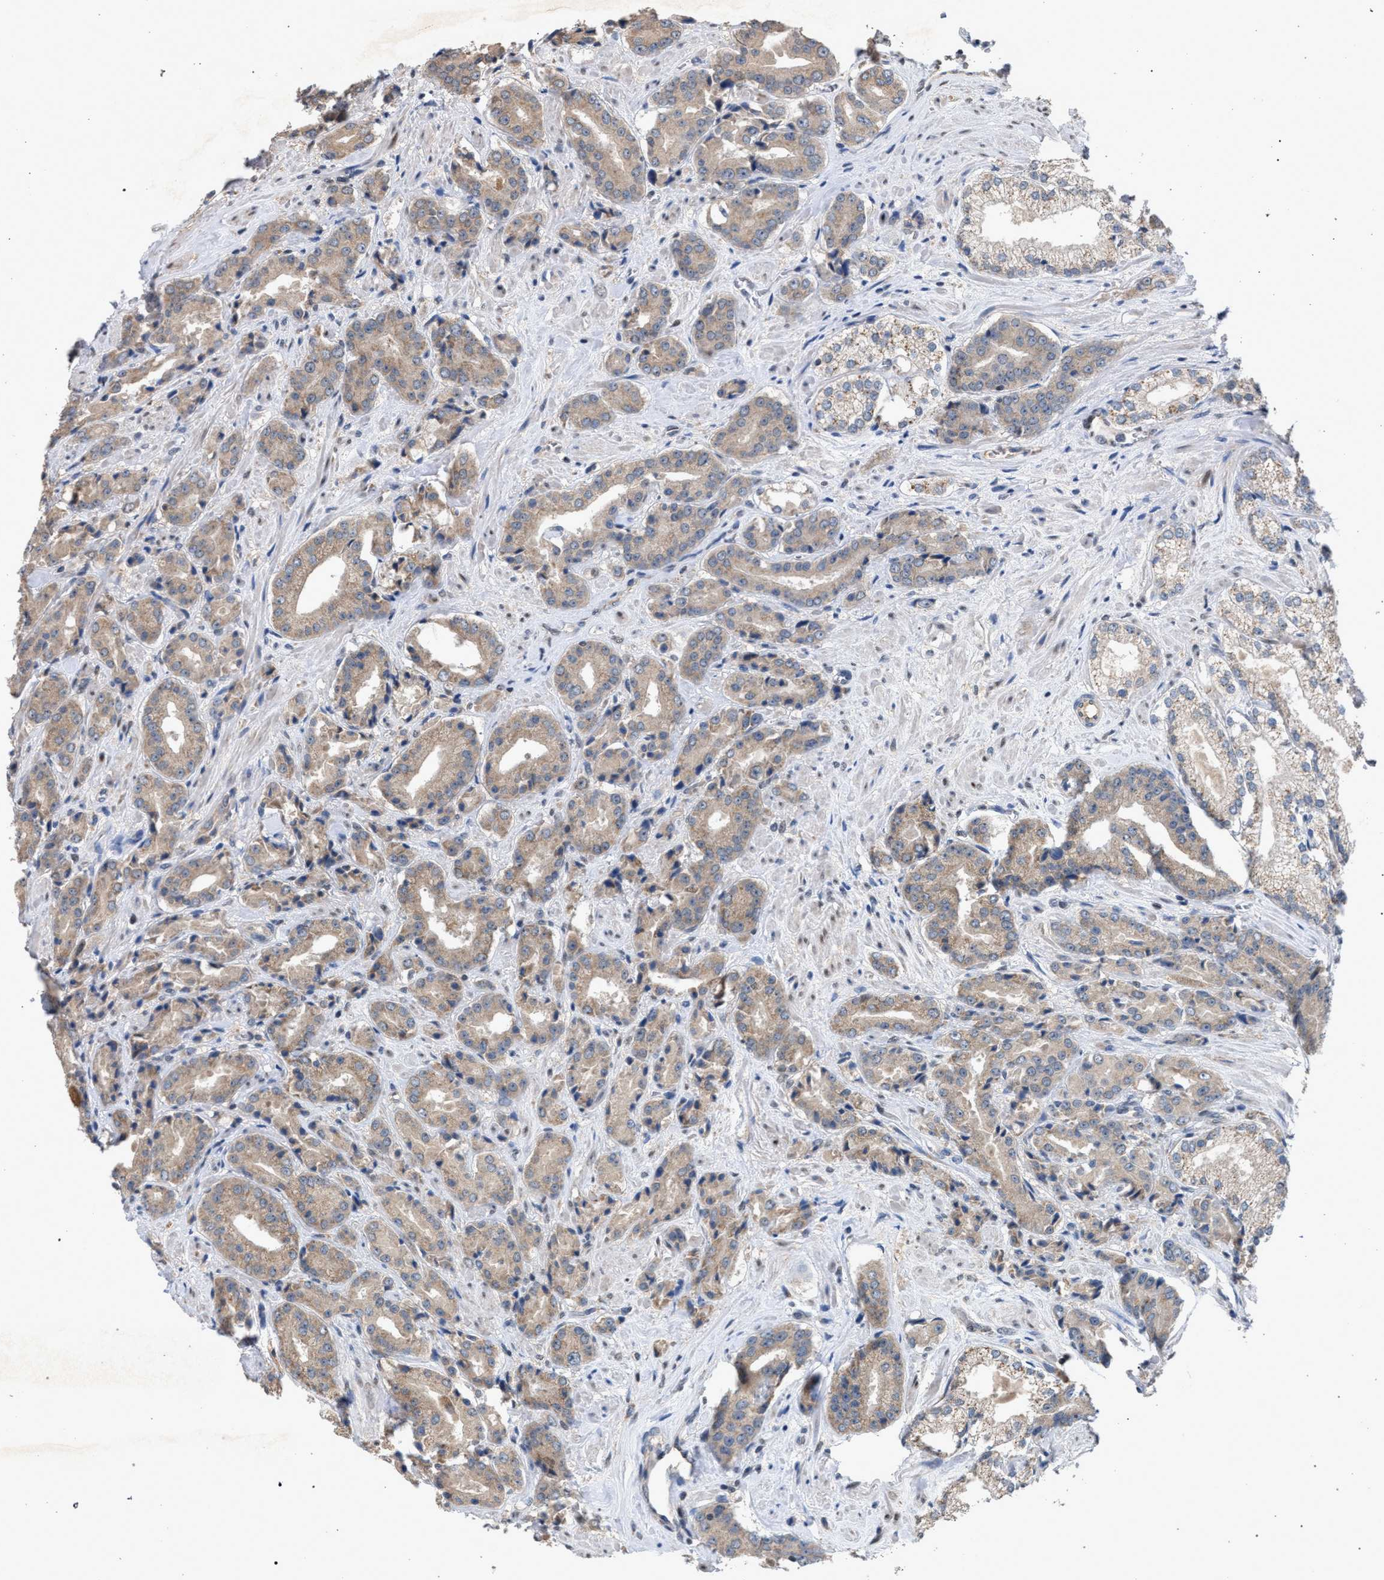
{"staining": {"intensity": "weak", "quantity": ">75%", "location": "cytoplasmic/membranous"}, "tissue": "prostate cancer", "cell_type": "Tumor cells", "image_type": "cancer", "snomed": [{"axis": "morphology", "description": "Adenocarcinoma, High grade"}, {"axis": "topography", "description": "Prostate"}], "caption": "Prostate cancer (high-grade adenocarcinoma) stained with a brown dye exhibits weak cytoplasmic/membranous positive staining in about >75% of tumor cells.", "gene": "TECPR1", "patient": {"sex": "male", "age": 71}}